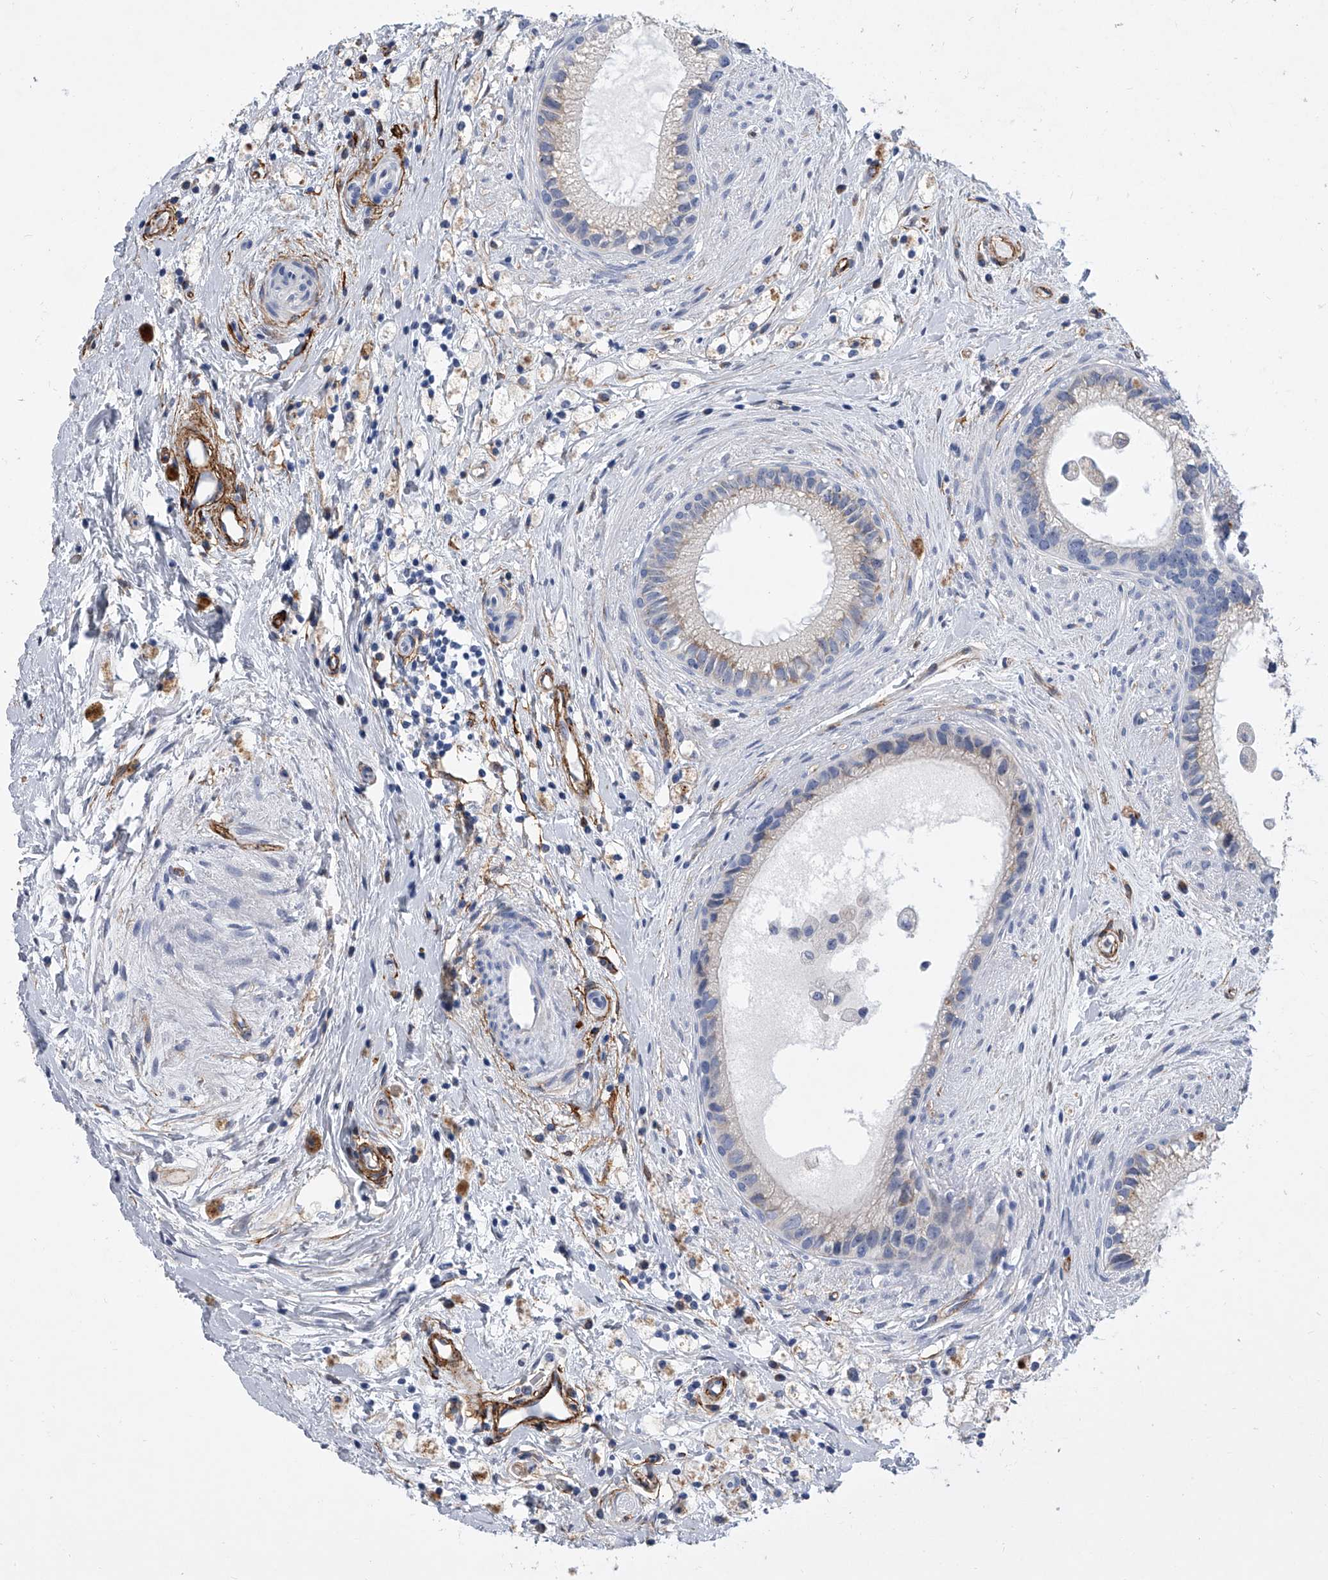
{"staining": {"intensity": "weak", "quantity": "<25%", "location": "cytoplasmic/membranous"}, "tissue": "epididymis", "cell_type": "Glandular cells", "image_type": "normal", "snomed": [{"axis": "morphology", "description": "Normal tissue, NOS"}, {"axis": "topography", "description": "Epididymis"}], "caption": "Immunohistochemistry (IHC) of benign epididymis shows no positivity in glandular cells. (IHC, brightfield microscopy, high magnification).", "gene": "ALG14", "patient": {"sex": "male", "age": 80}}